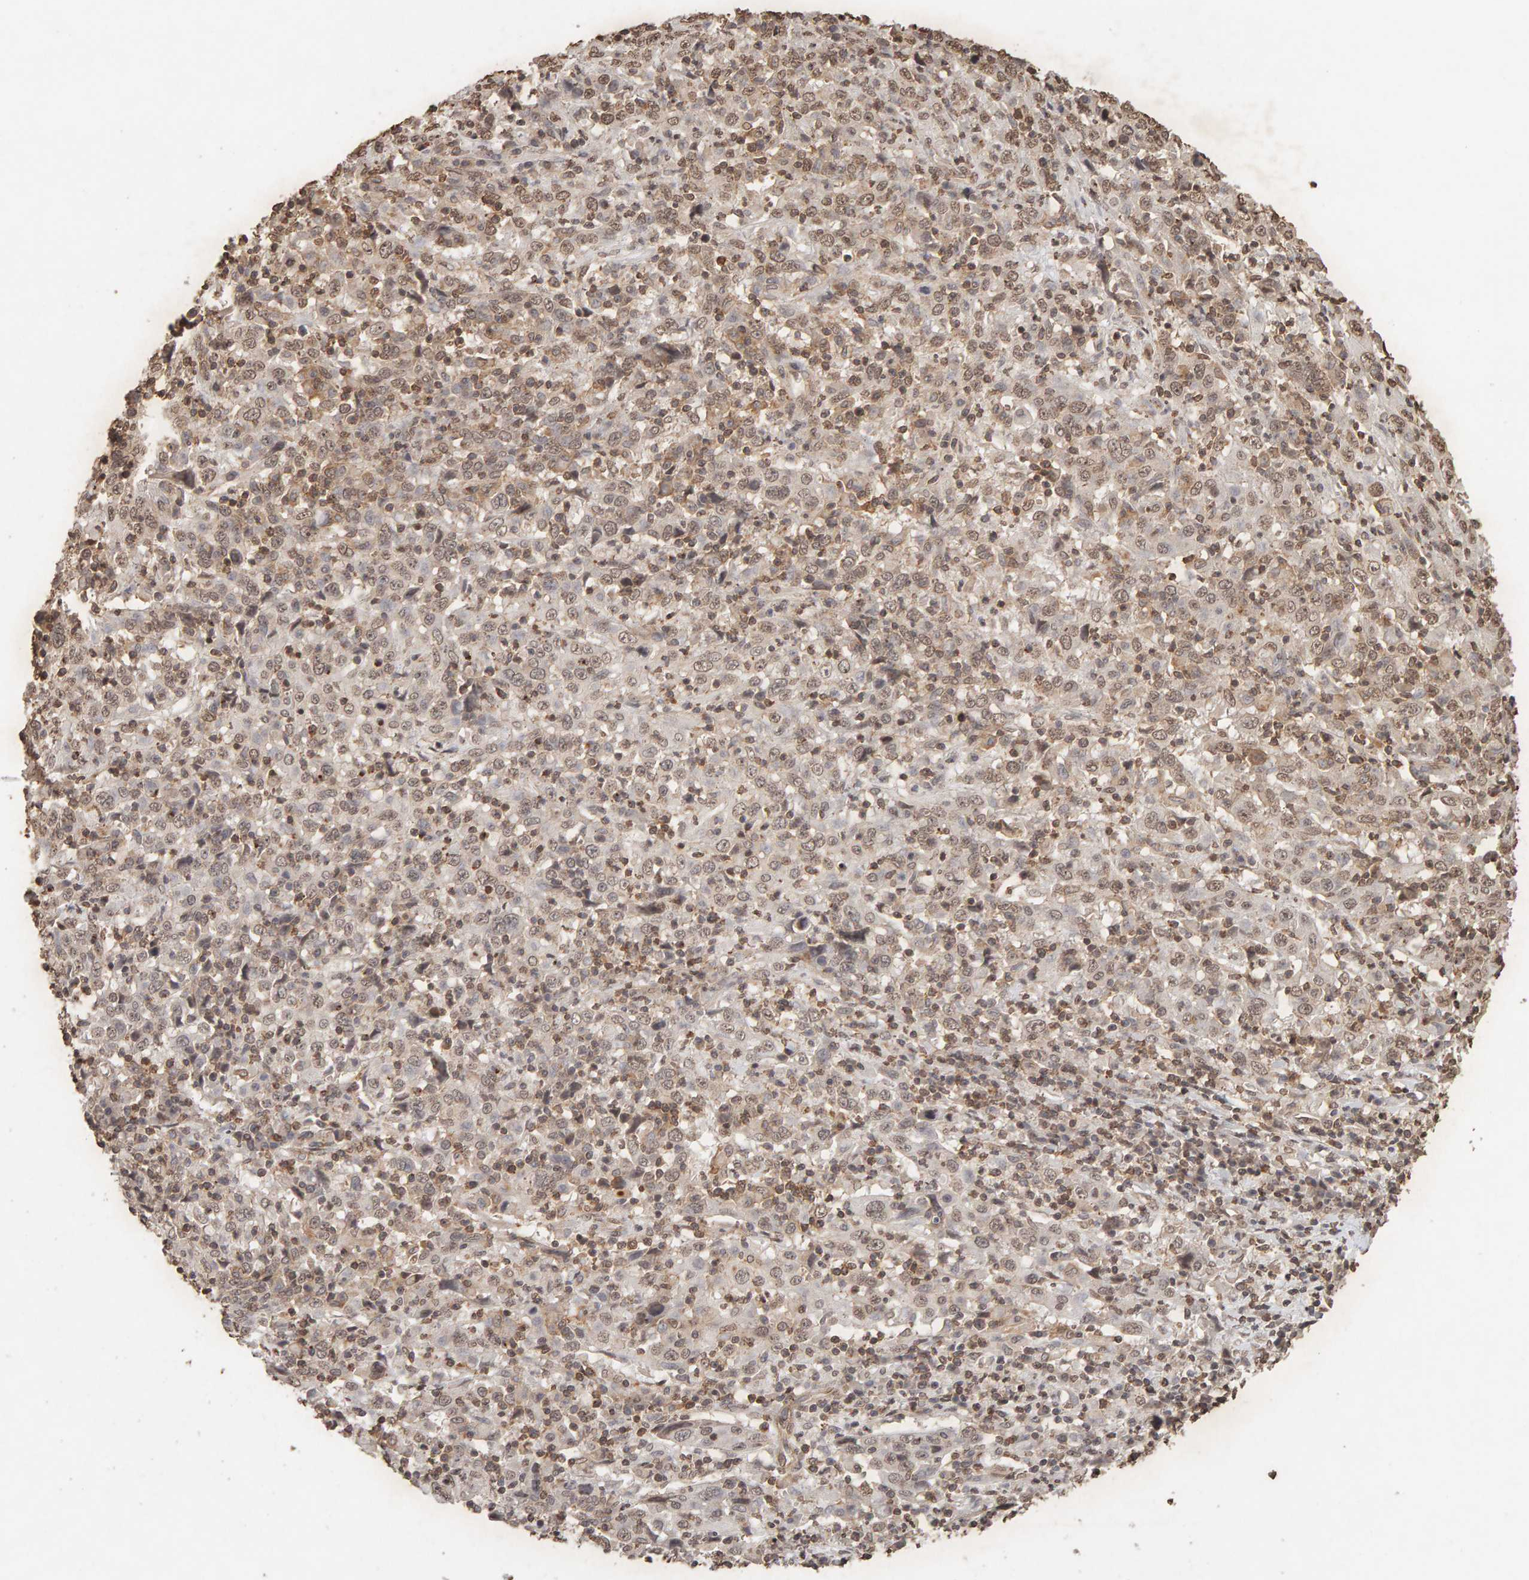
{"staining": {"intensity": "weak", "quantity": ">75%", "location": "cytoplasmic/membranous,nuclear"}, "tissue": "cervical cancer", "cell_type": "Tumor cells", "image_type": "cancer", "snomed": [{"axis": "morphology", "description": "Squamous cell carcinoma, NOS"}, {"axis": "topography", "description": "Cervix"}], "caption": "About >75% of tumor cells in human squamous cell carcinoma (cervical) reveal weak cytoplasmic/membranous and nuclear protein staining as visualized by brown immunohistochemical staining.", "gene": "DNAJB5", "patient": {"sex": "female", "age": 46}}